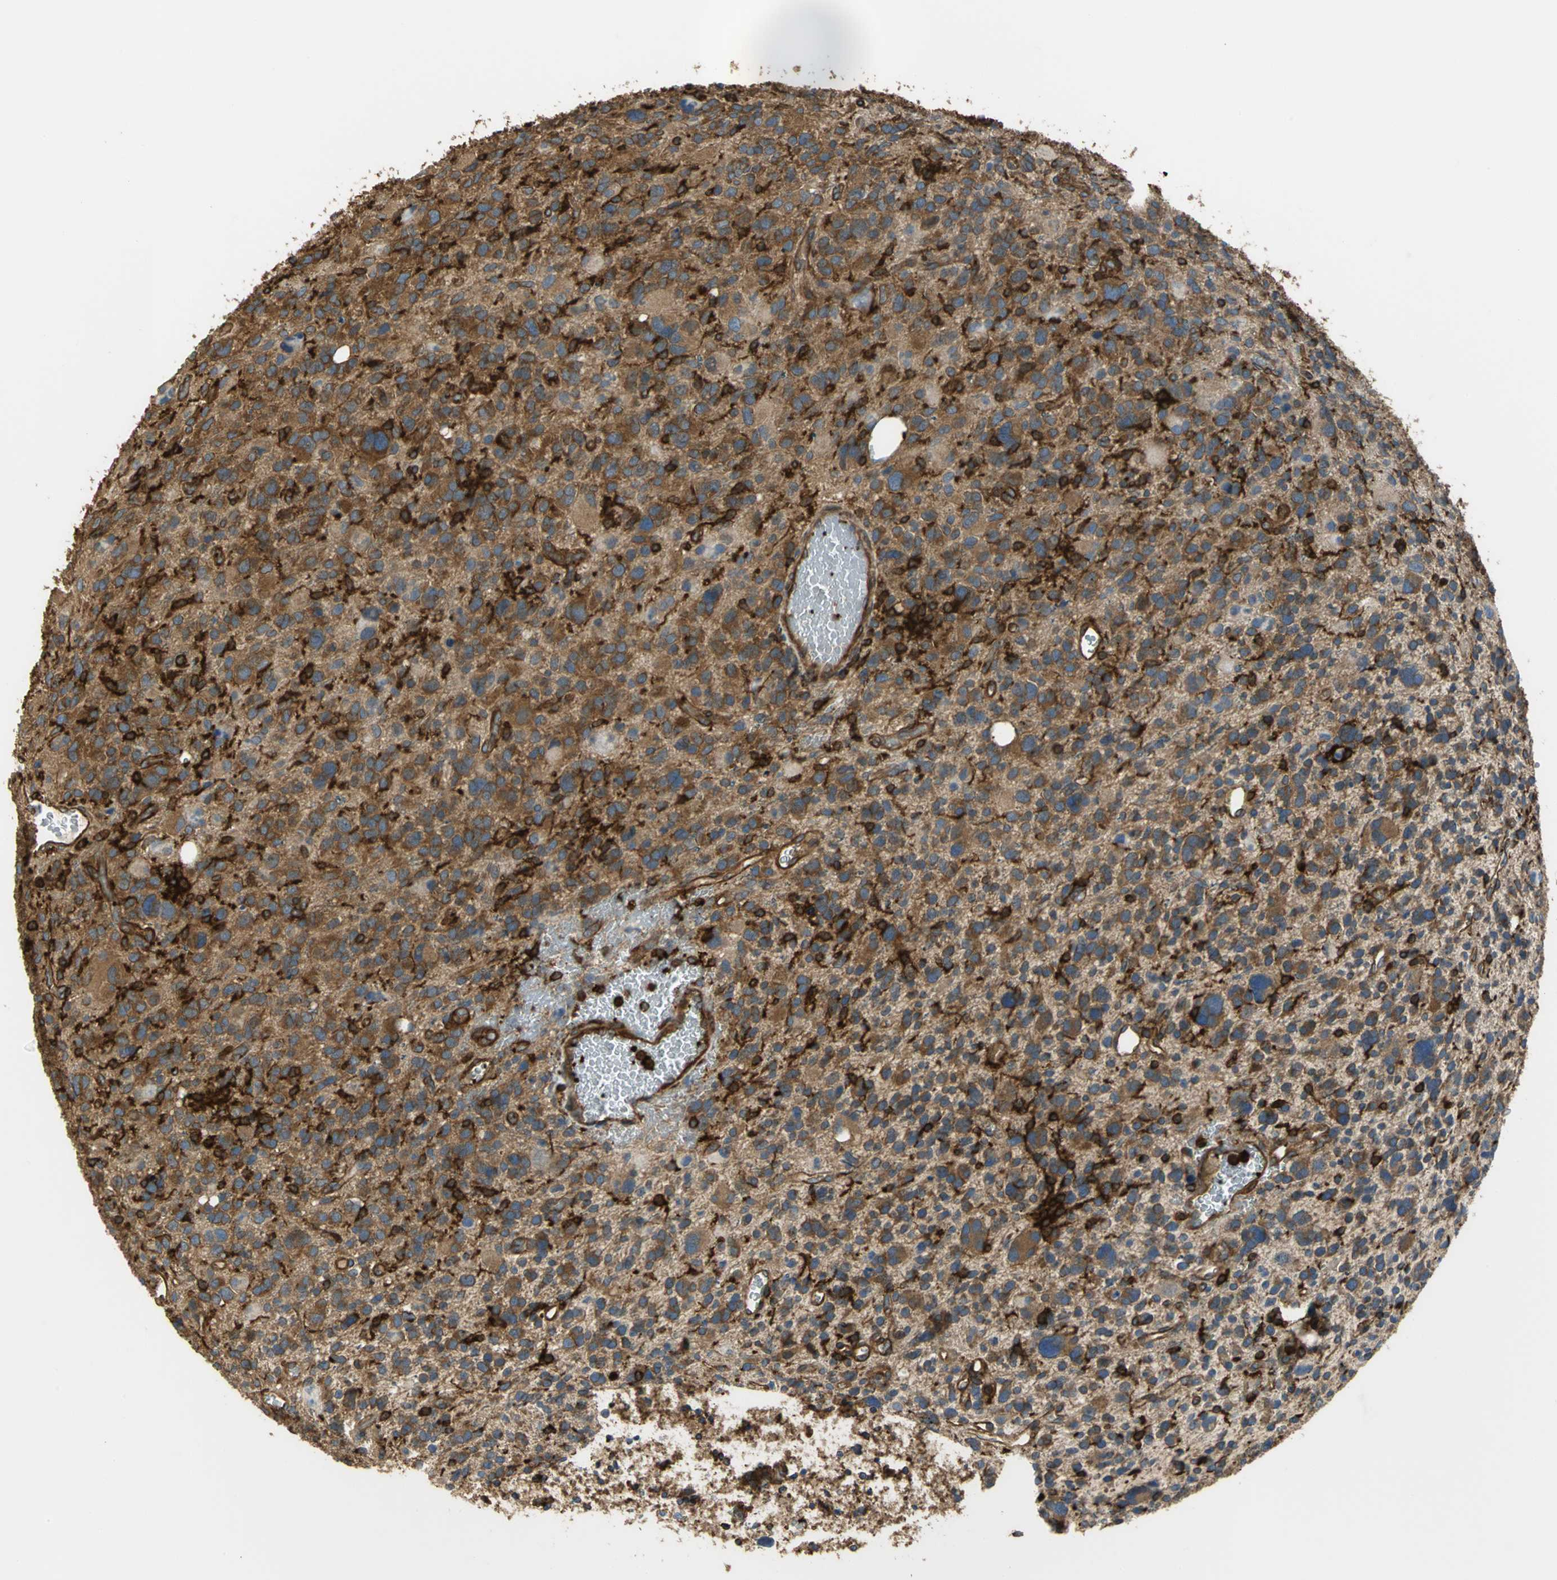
{"staining": {"intensity": "strong", "quantity": ">75%", "location": "cytoplasmic/membranous"}, "tissue": "glioma", "cell_type": "Tumor cells", "image_type": "cancer", "snomed": [{"axis": "morphology", "description": "Glioma, malignant, High grade"}, {"axis": "topography", "description": "Brain"}], "caption": "Protein staining of glioma tissue shows strong cytoplasmic/membranous expression in about >75% of tumor cells.", "gene": "TLN1", "patient": {"sex": "male", "age": 48}}